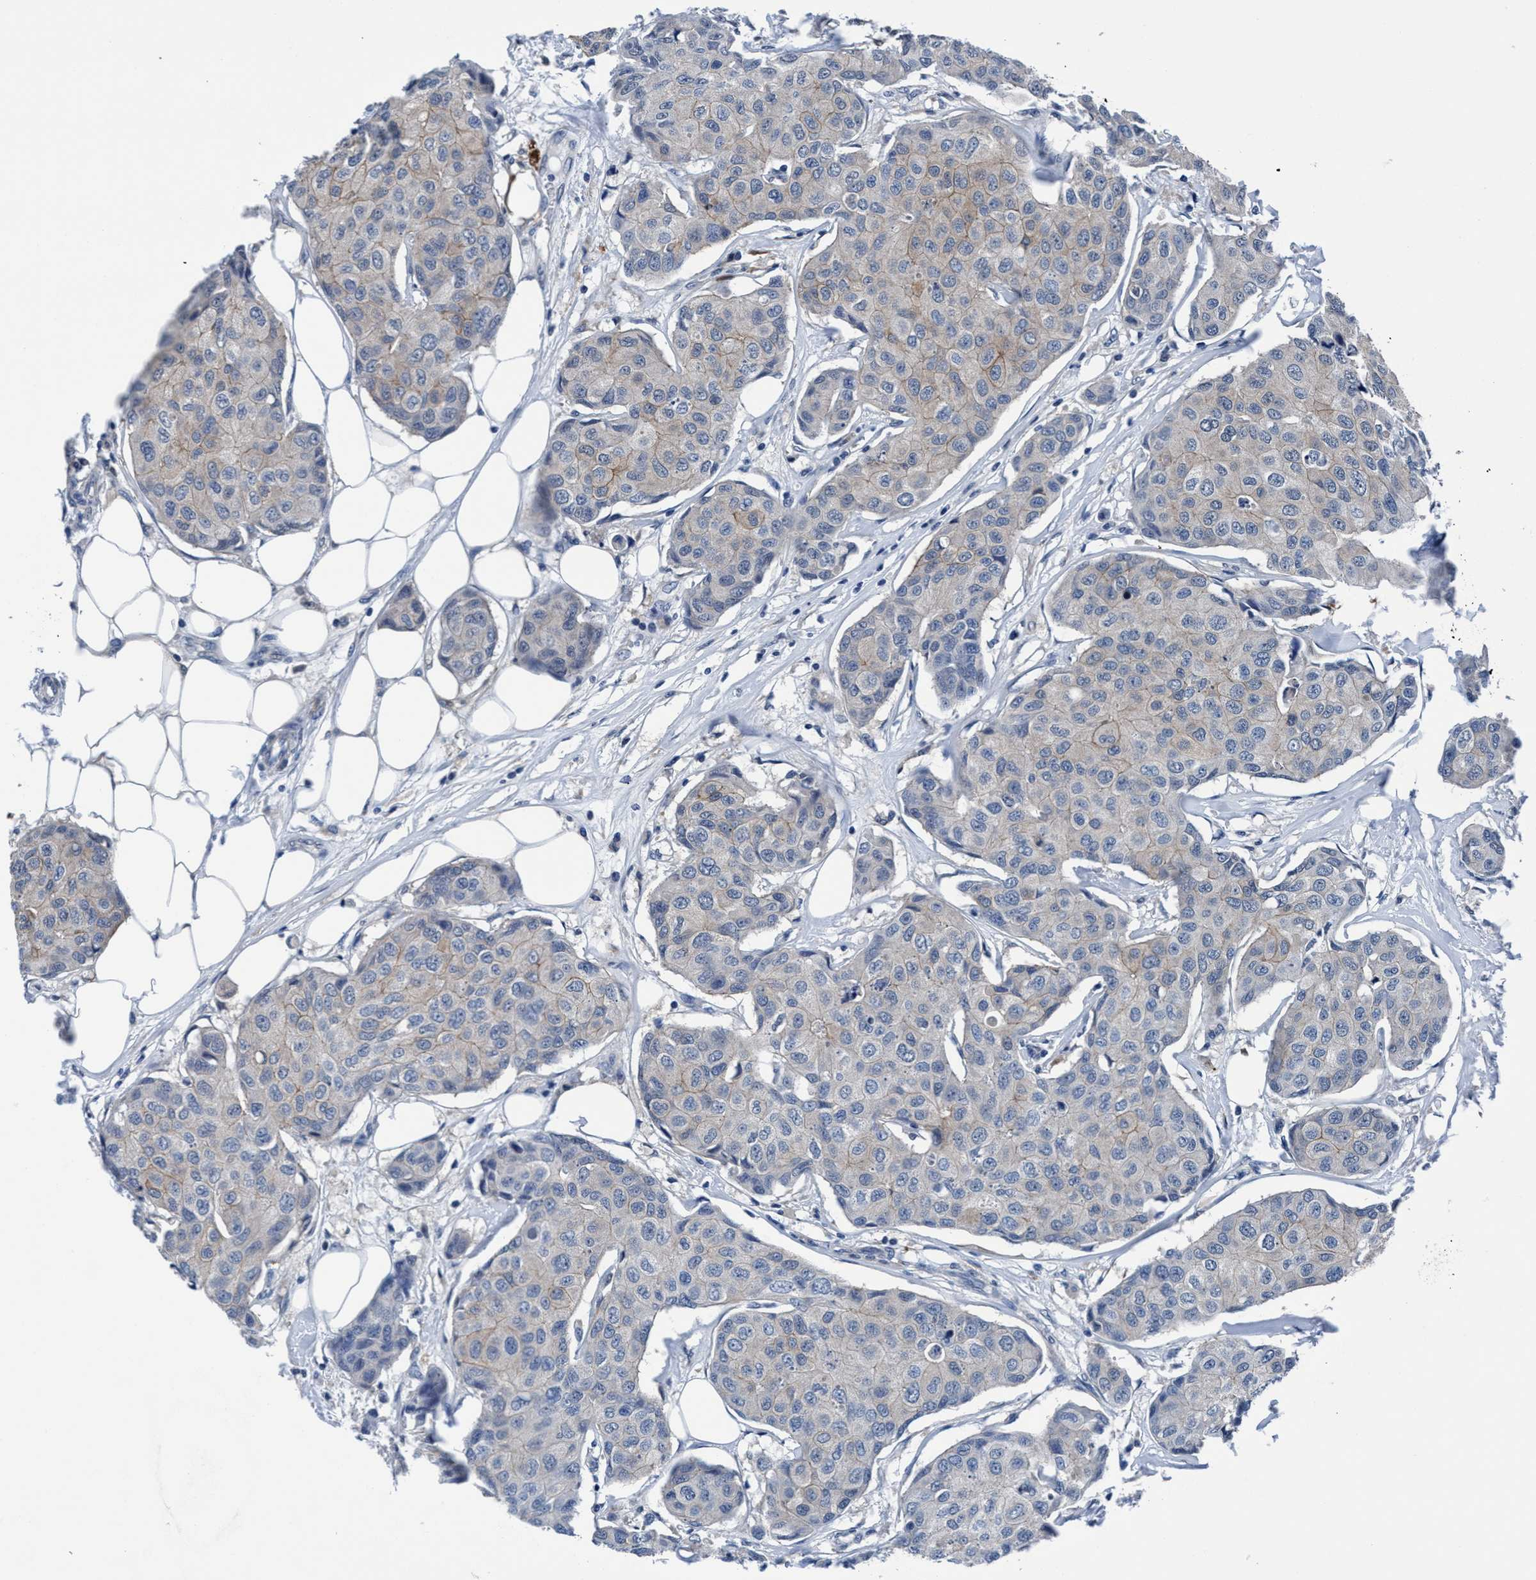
{"staining": {"intensity": "weak", "quantity": "<25%", "location": "cytoplasmic/membranous"}, "tissue": "breast cancer", "cell_type": "Tumor cells", "image_type": "cancer", "snomed": [{"axis": "morphology", "description": "Duct carcinoma"}, {"axis": "topography", "description": "Breast"}], "caption": "This is an IHC histopathology image of breast infiltrating ductal carcinoma. There is no expression in tumor cells.", "gene": "TMEM94", "patient": {"sex": "female", "age": 80}}